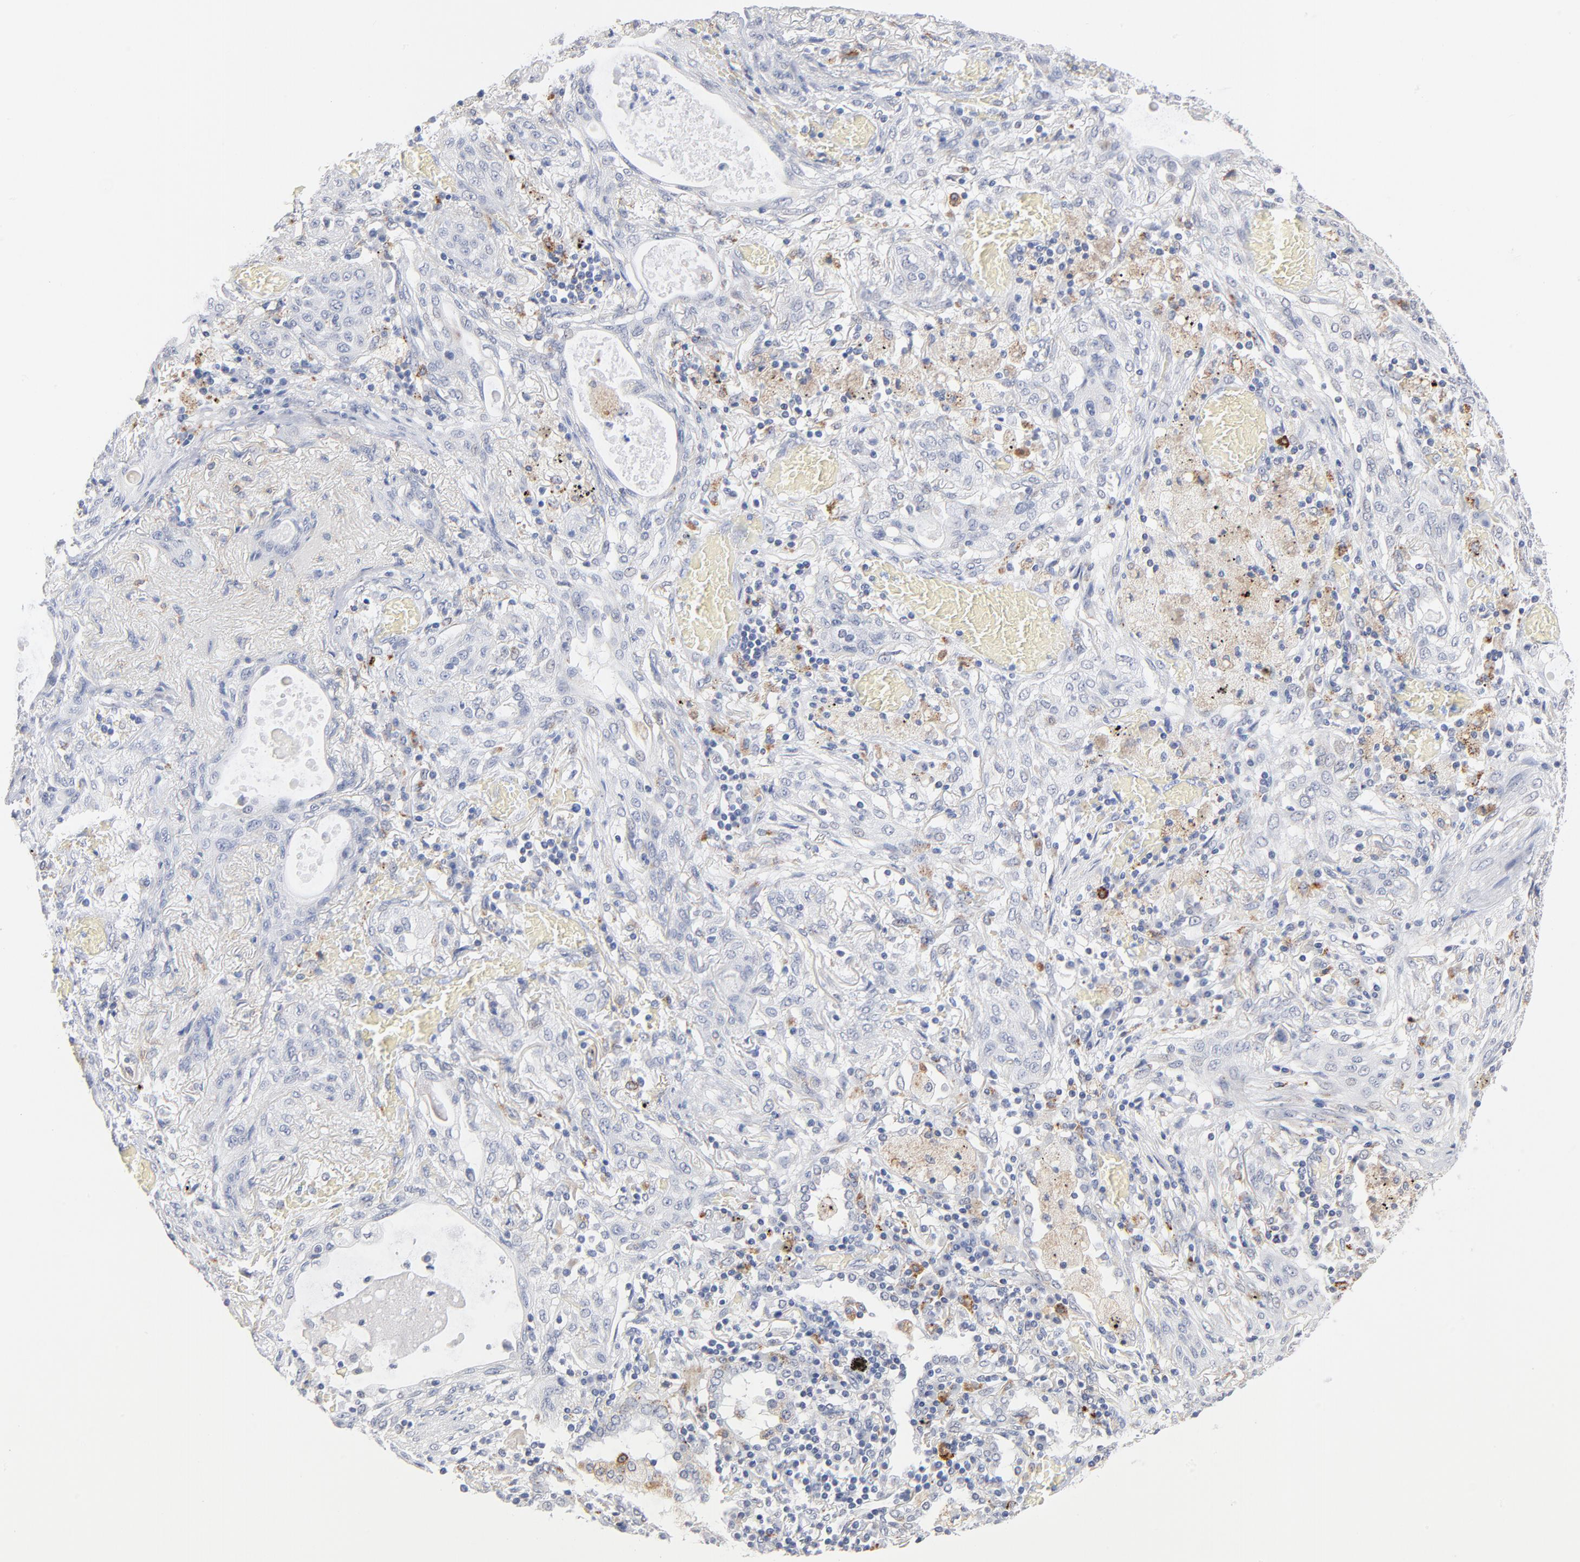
{"staining": {"intensity": "negative", "quantity": "none", "location": "none"}, "tissue": "lung cancer", "cell_type": "Tumor cells", "image_type": "cancer", "snomed": [{"axis": "morphology", "description": "Squamous cell carcinoma, NOS"}, {"axis": "topography", "description": "Lung"}], "caption": "The image displays no staining of tumor cells in lung cancer (squamous cell carcinoma).", "gene": "LTBP2", "patient": {"sex": "female", "age": 47}}